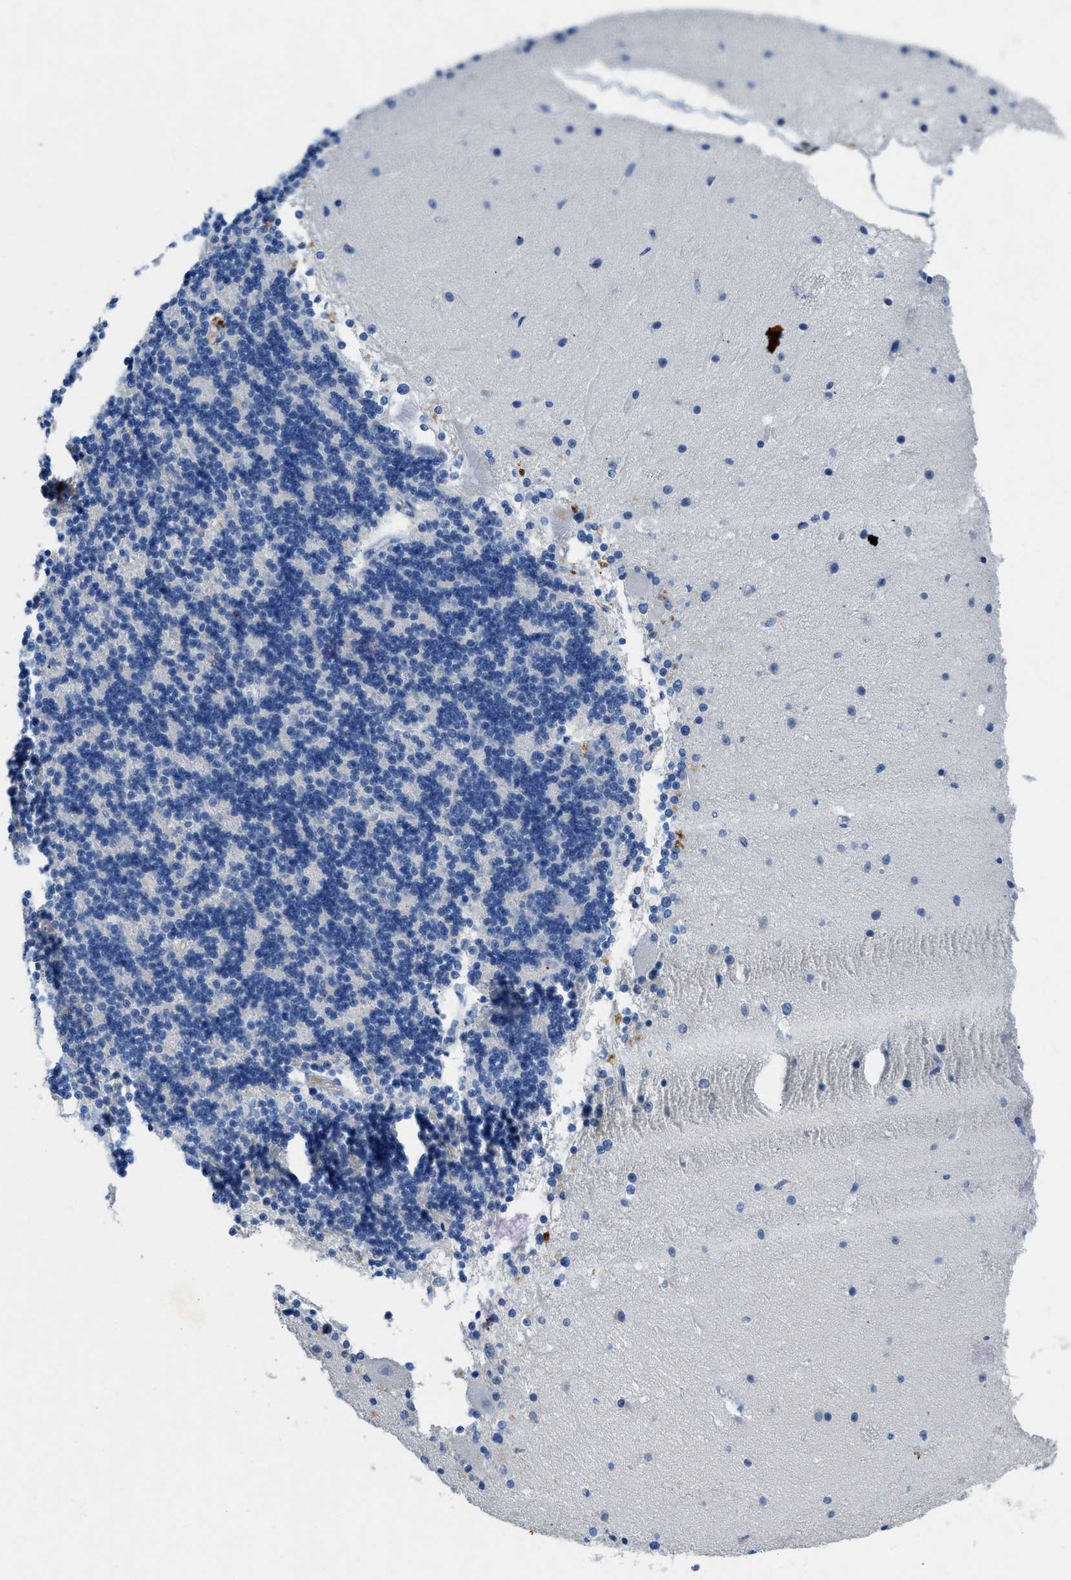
{"staining": {"intensity": "negative", "quantity": "none", "location": "none"}, "tissue": "cerebellum", "cell_type": "Cells in granular layer", "image_type": "normal", "snomed": [{"axis": "morphology", "description": "Normal tissue, NOS"}, {"axis": "topography", "description": "Cerebellum"}], "caption": "Normal cerebellum was stained to show a protein in brown. There is no significant expression in cells in granular layer. Brightfield microscopy of immunohistochemistry stained with DAB (brown) and hematoxylin (blue), captured at high magnification.", "gene": "SPEG", "patient": {"sex": "female", "age": 54}}